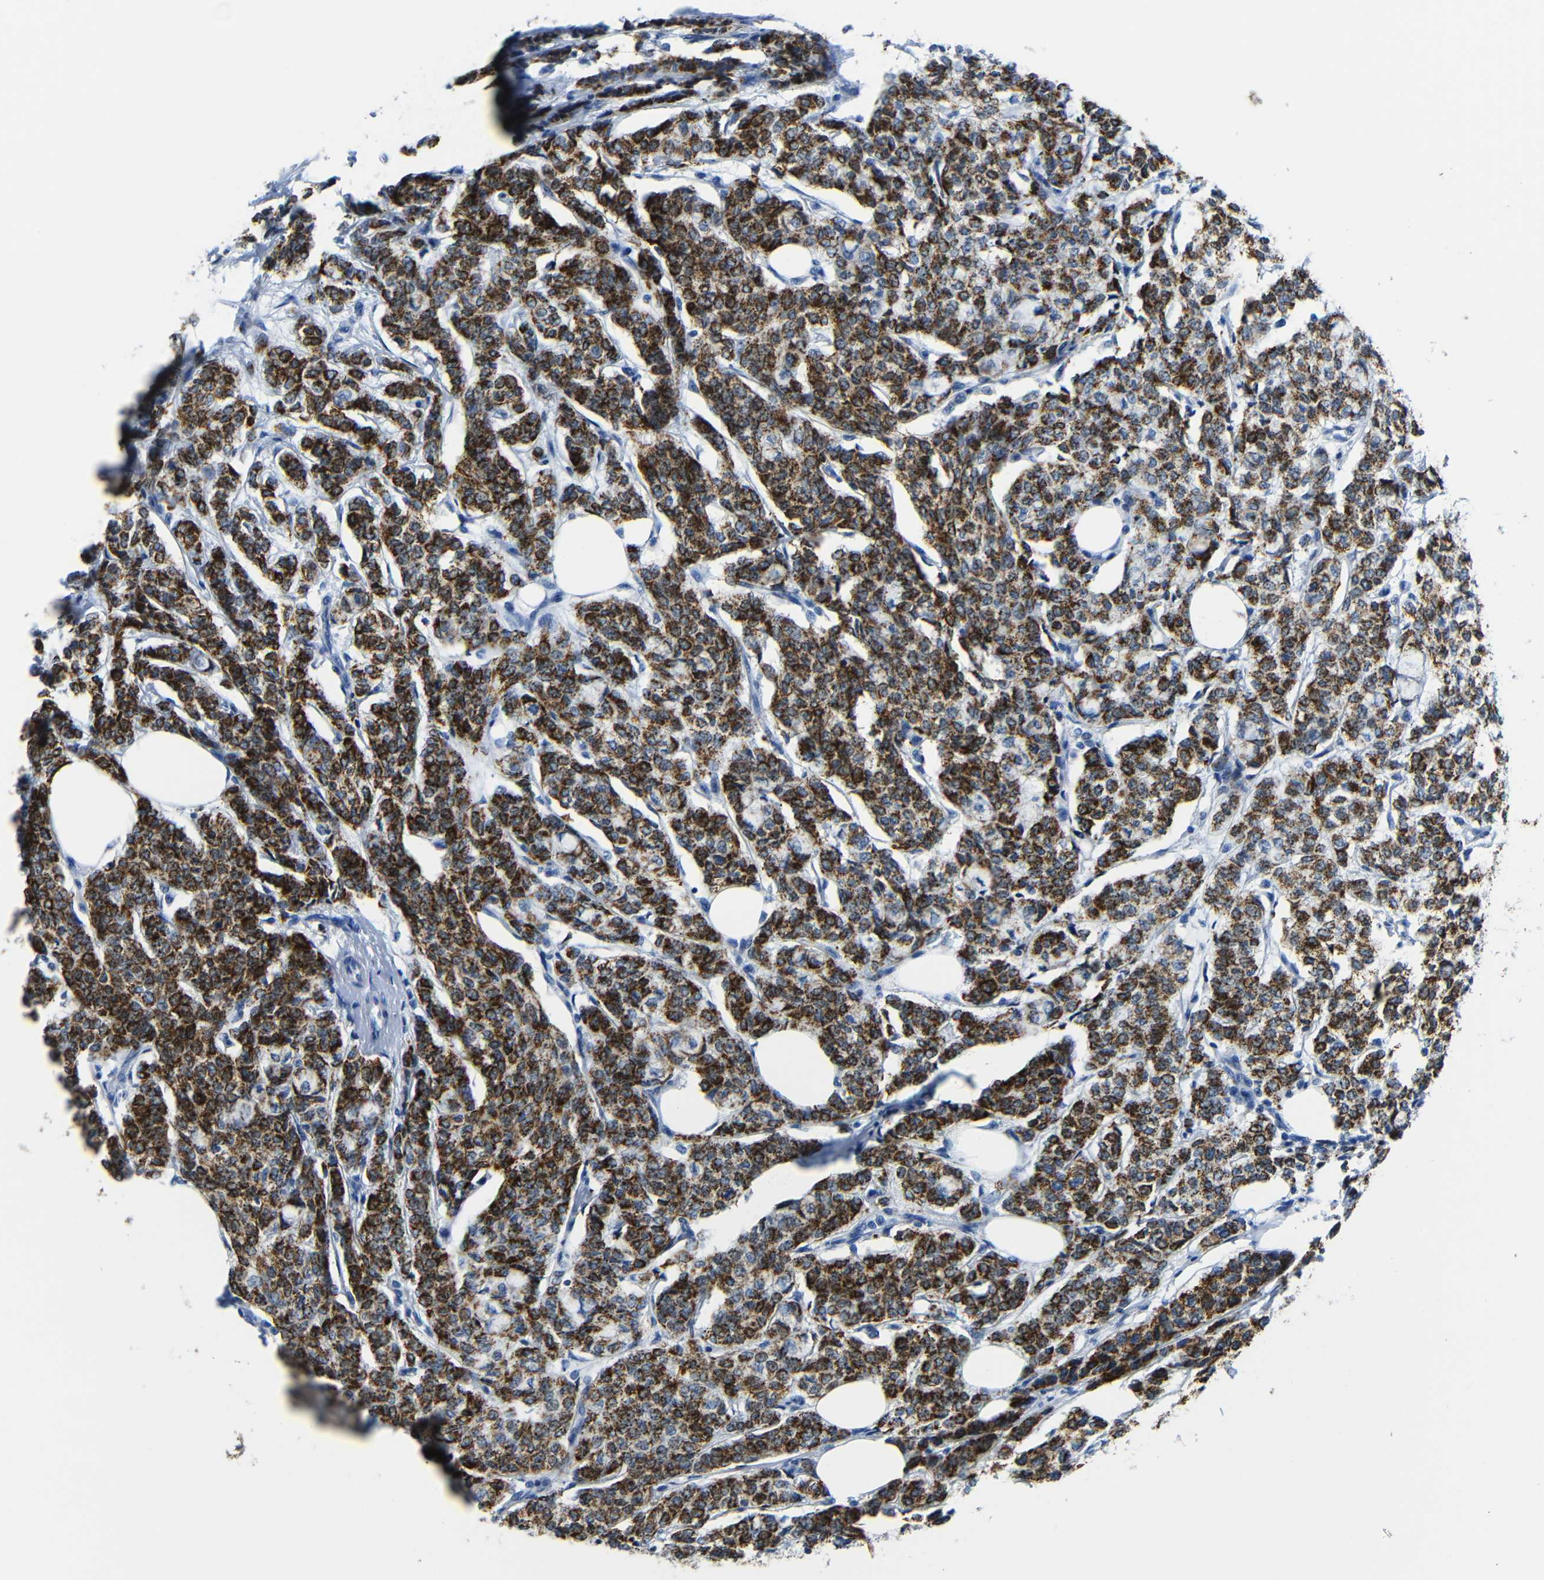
{"staining": {"intensity": "strong", "quantity": ">75%", "location": "cytoplasmic/membranous"}, "tissue": "breast cancer", "cell_type": "Tumor cells", "image_type": "cancer", "snomed": [{"axis": "morphology", "description": "Lobular carcinoma"}, {"axis": "topography", "description": "Breast"}], "caption": "There is high levels of strong cytoplasmic/membranous staining in tumor cells of breast lobular carcinoma, as demonstrated by immunohistochemical staining (brown color).", "gene": "C15orf48", "patient": {"sex": "female", "age": 60}}